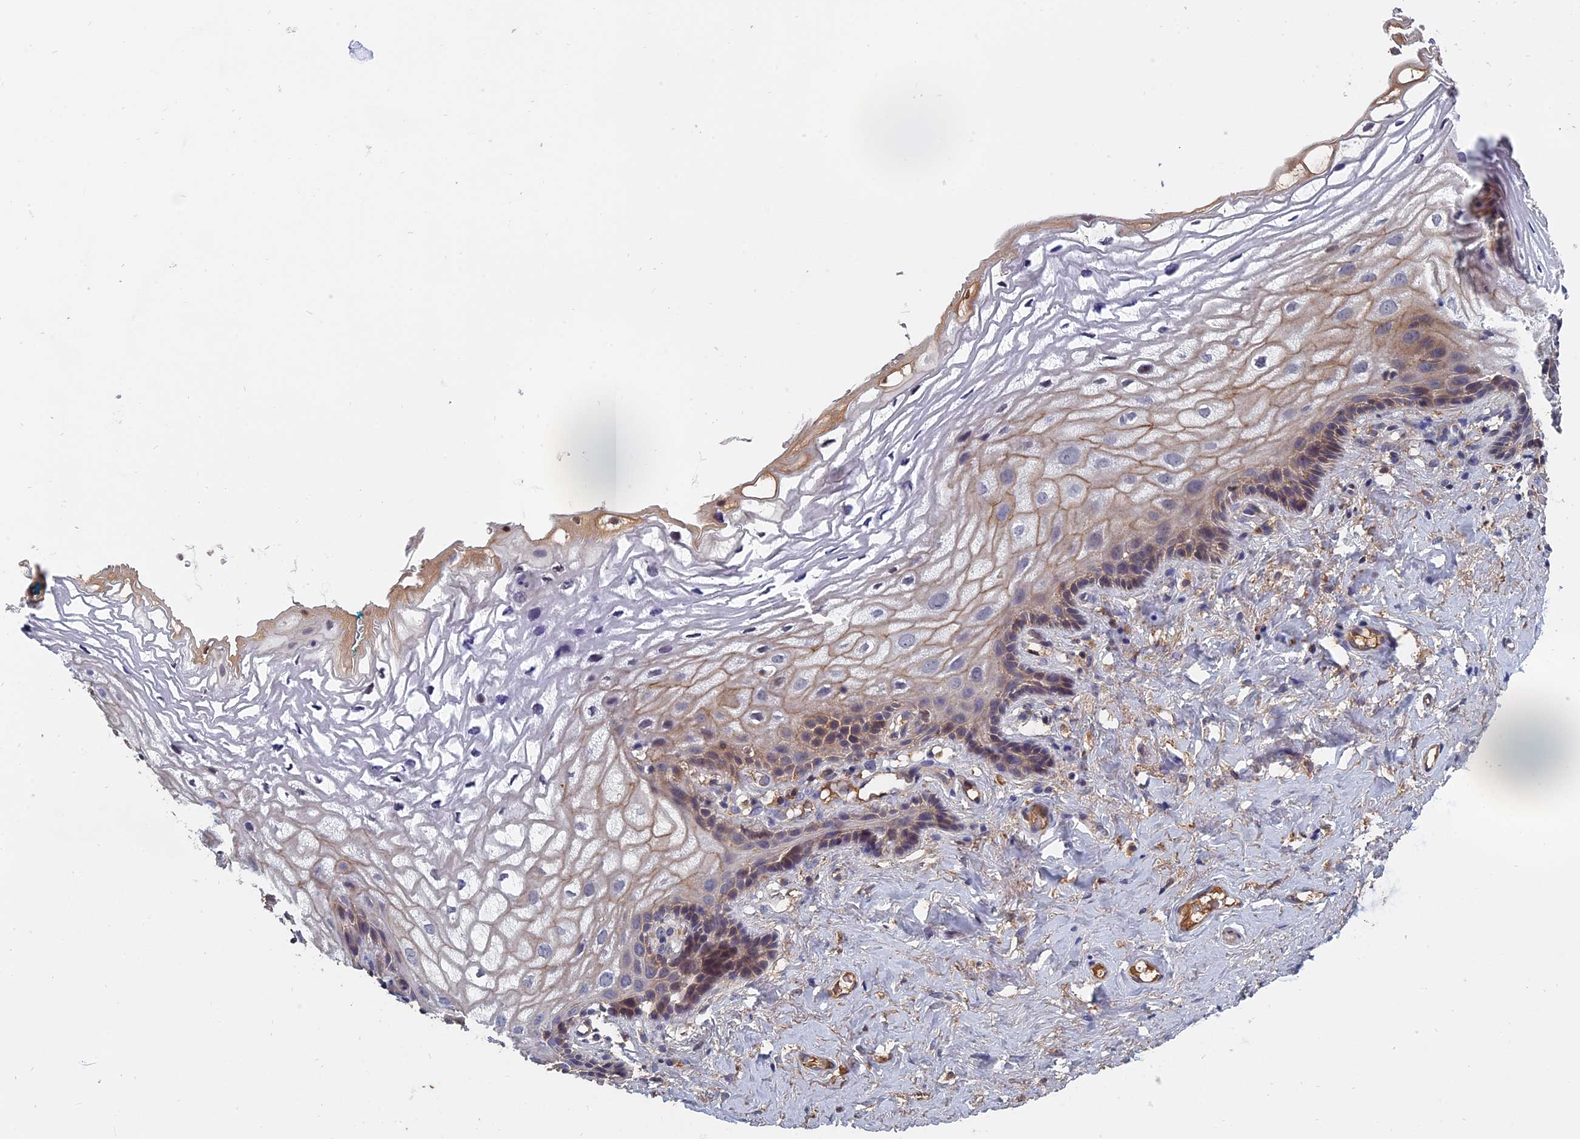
{"staining": {"intensity": "weak", "quantity": "25%-75%", "location": "cytoplasmic/membranous"}, "tissue": "vagina", "cell_type": "Squamous epithelial cells", "image_type": "normal", "snomed": [{"axis": "morphology", "description": "Normal tissue, NOS"}, {"axis": "morphology", "description": "Adenocarcinoma, NOS"}, {"axis": "topography", "description": "Rectum"}, {"axis": "topography", "description": "Vagina"}], "caption": "Unremarkable vagina shows weak cytoplasmic/membranous staining in approximately 25%-75% of squamous epithelial cells.", "gene": "SLC33A1", "patient": {"sex": "female", "age": 71}}